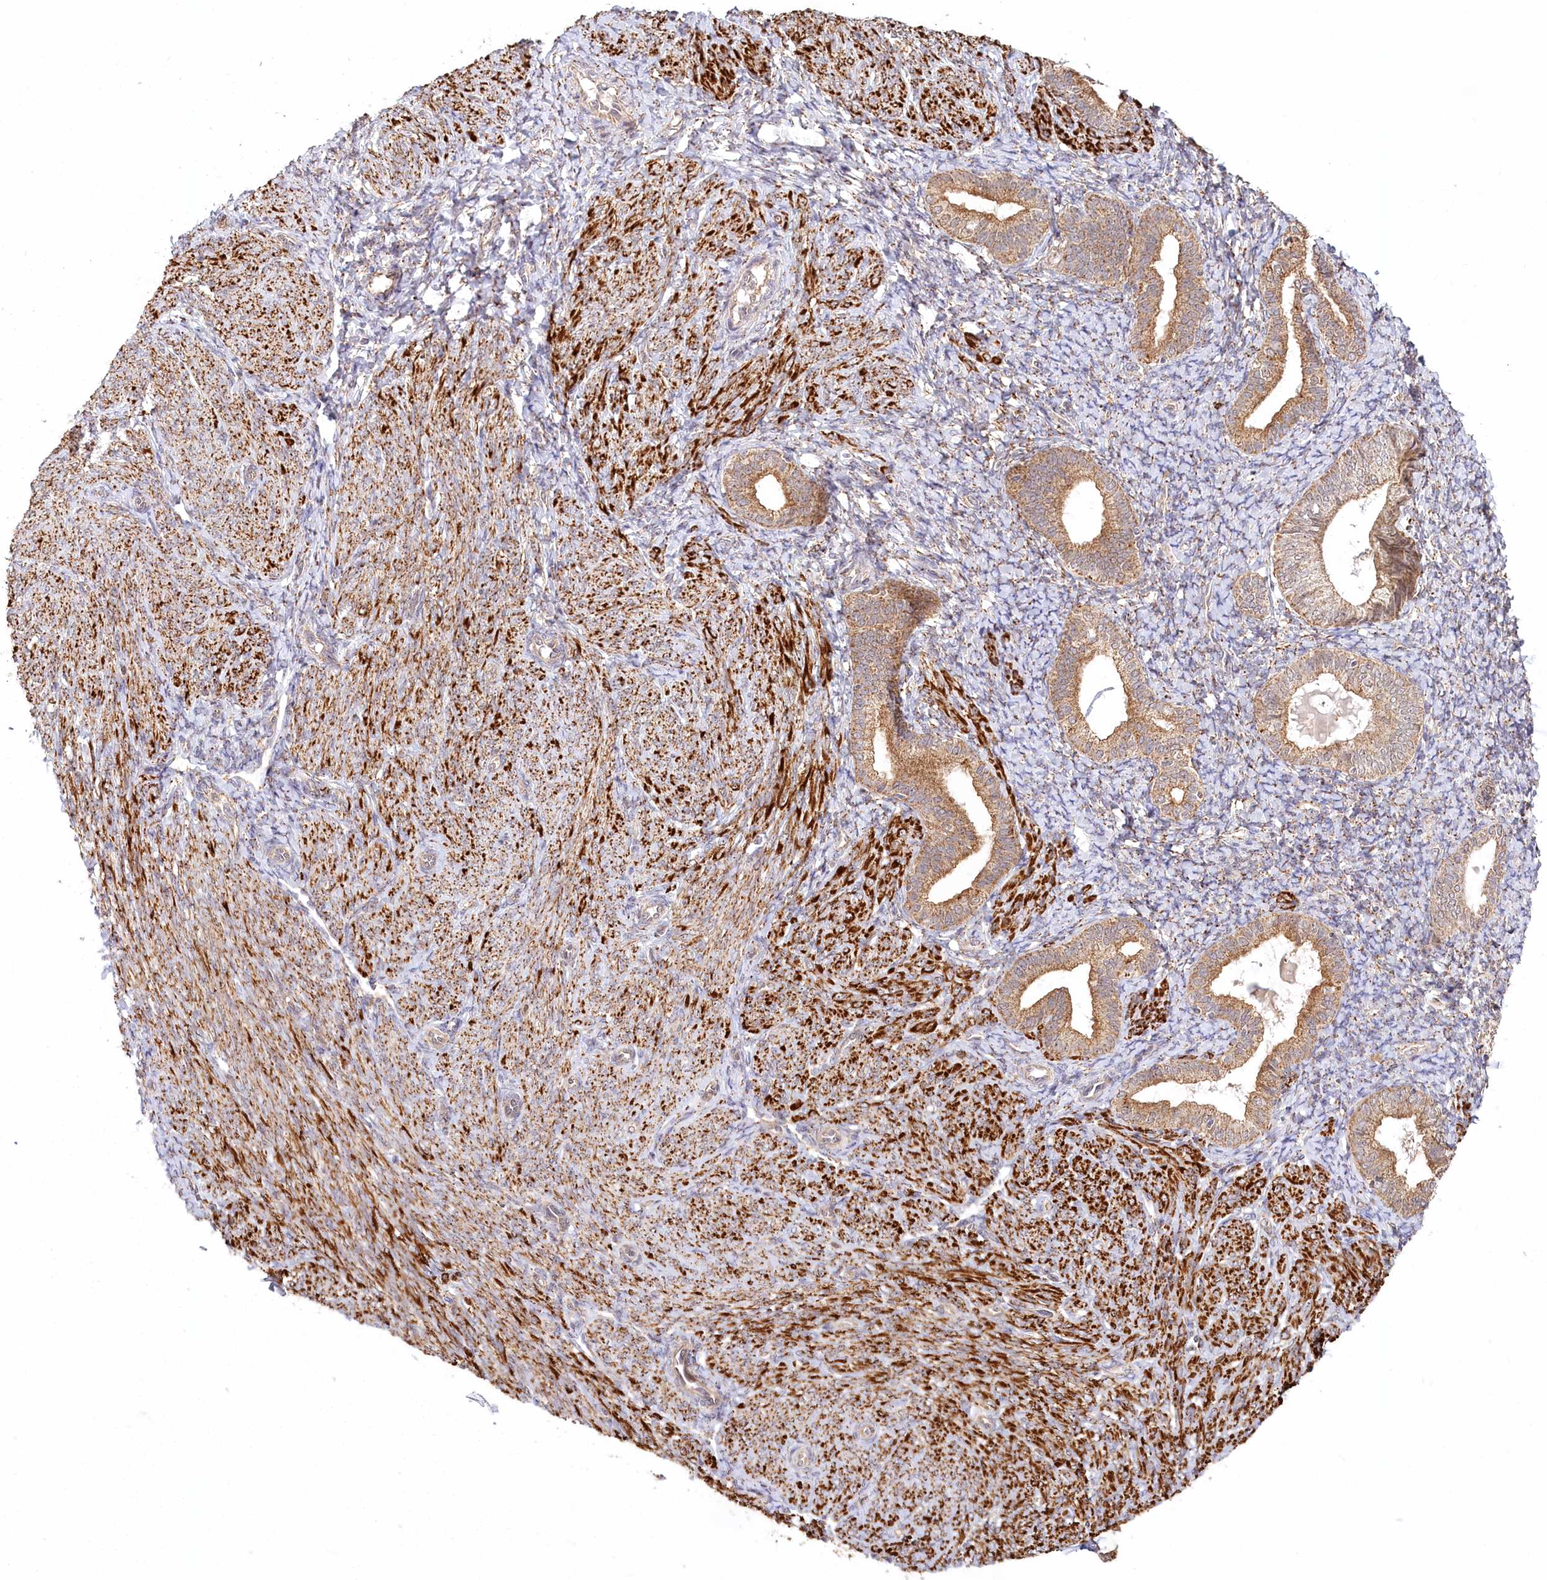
{"staining": {"intensity": "weak", "quantity": "25%-75%", "location": "cytoplasmic/membranous"}, "tissue": "endometrium", "cell_type": "Cells in endometrial stroma", "image_type": "normal", "snomed": [{"axis": "morphology", "description": "Normal tissue, NOS"}, {"axis": "topography", "description": "Endometrium"}], "caption": "Normal endometrium reveals weak cytoplasmic/membranous staining in approximately 25%-75% of cells in endometrial stroma, visualized by immunohistochemistry. The protein is stained brown, and the nuclei are stained in blue (DAB (3,3'-diaminobenzidine) IHC with brightfield microscopy, high magnification).", "gene": "RTN4IP1", "patient": {"sex": "female", "age": 72}}